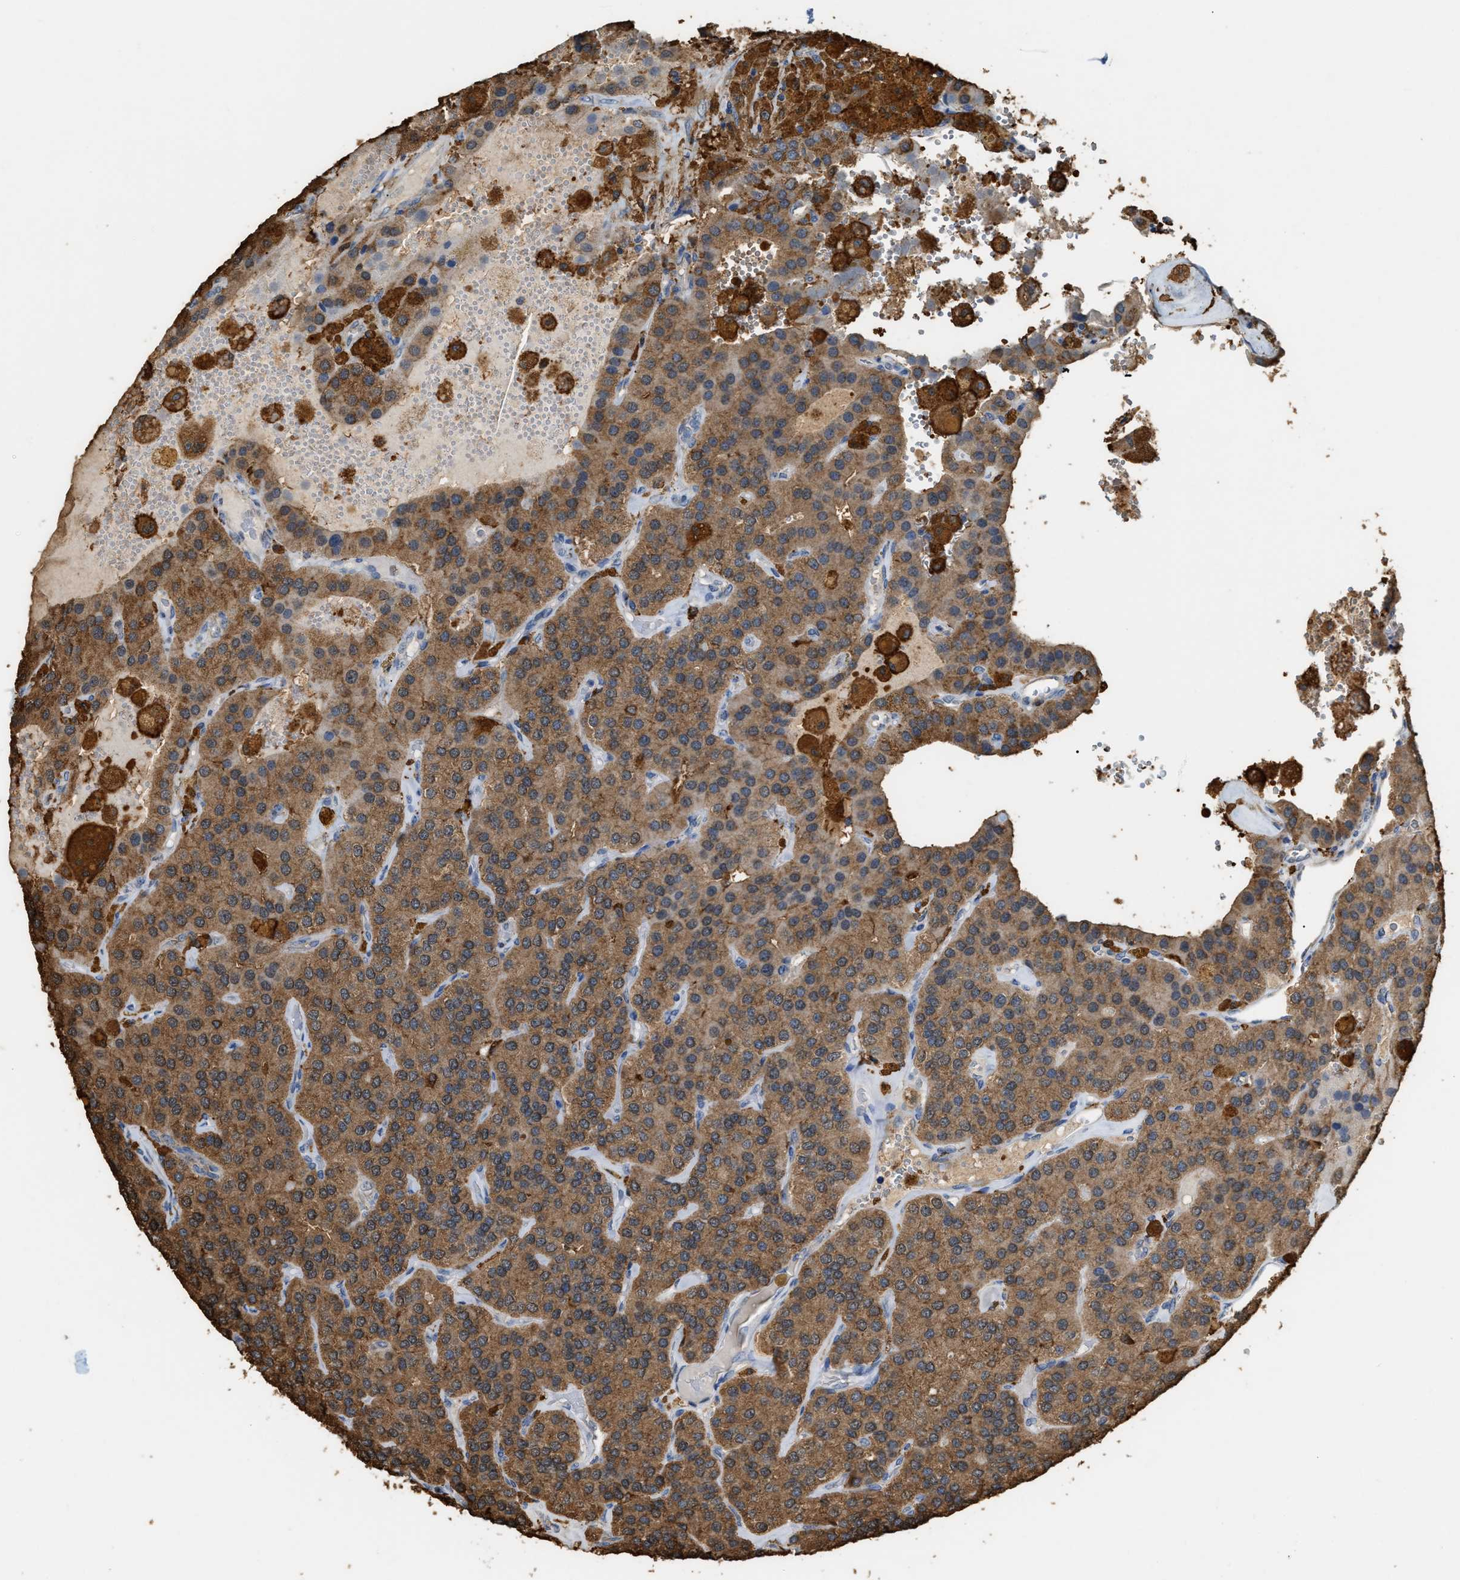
{"staining": {"intensity": "moderate", "quantity": ">75%", "location": "cytoplasmic/membranous"}, "tissue": "parathyroid gland", "cell_type": "Glandular cells", "image_type": "normal", "snomed": [{"axis": "morphology", "description": "Normal tissue, NOS"}, {"axis": "morphology", "description": "Adenoma, NOS"}, {"axis": "topography", "description": "Parathyroid gland"}], "caption": "An IHC image of unremarkable tissue is shown. Protein staining in brown labels moderate cytoplasmic/membranous positivity in parathyroid gland within glandular cells.", "gene": "GCN1", "patient": {"sex": "female", "age": 86}}